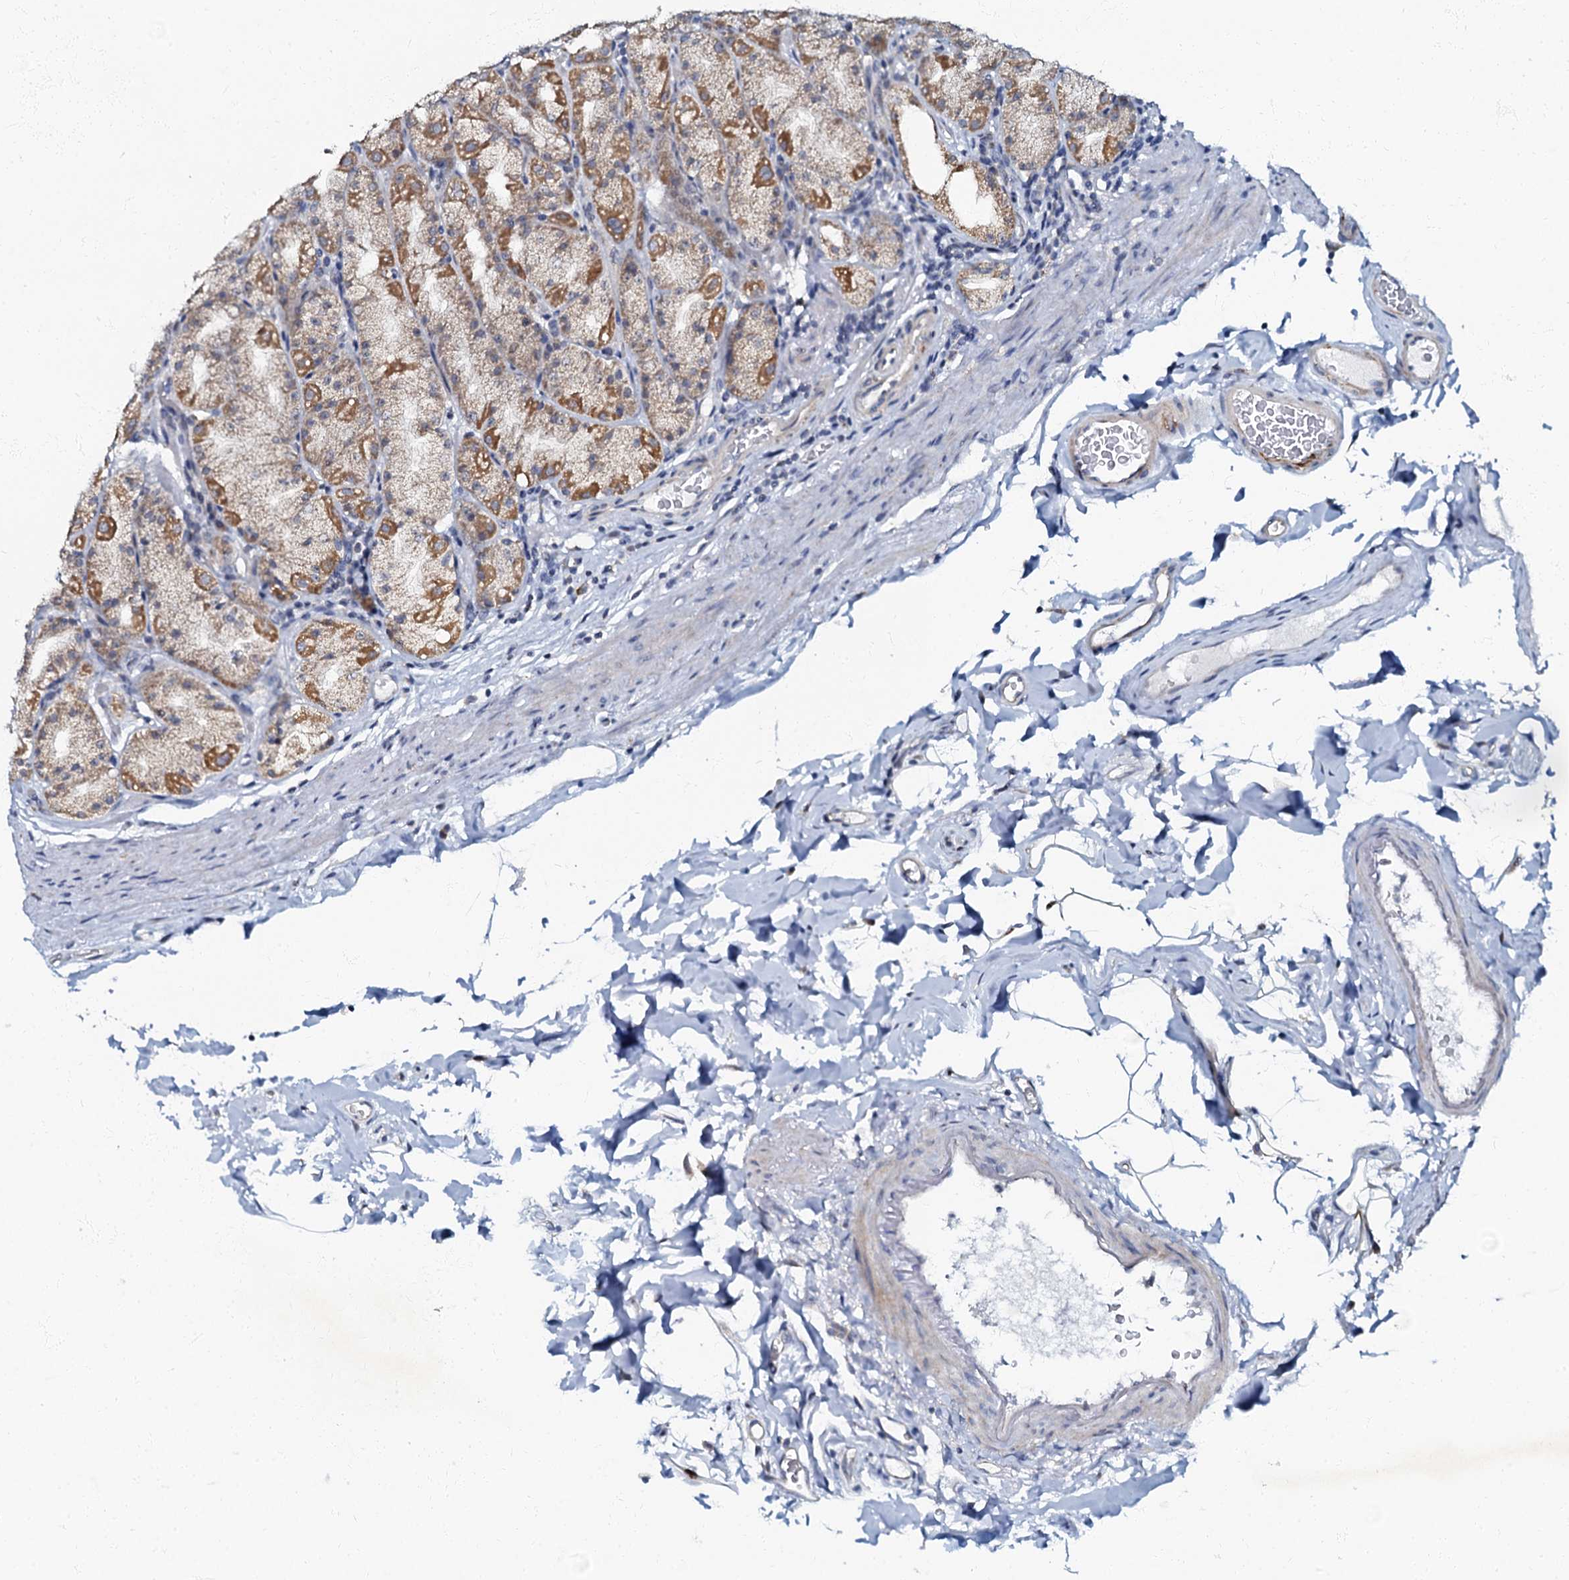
{"staining": {"intensity": "moderate", "quantity": "25%-75%", "location": "cytoplasmic/membranous"}, "tissue": "stomach", "cell_type": "Glandular cells", "image_type": "normal", "snomed": [{"axis": "morphology", "description": "Normal tissue, NOS"}, {"axis": "topography", "description": "Stomach, upper"}], "caption": "The micrograph displays a brown stain indicating the presence of a protein in the cytoplasmic/membranous of glandular cells in stomach. (DAB (3,3'-diaminobenzidine) IHC, brown staining for protein, blue staining for nuclei).", "gene": "MRPL51", "patient": {"sex": "male", "age": 68}}